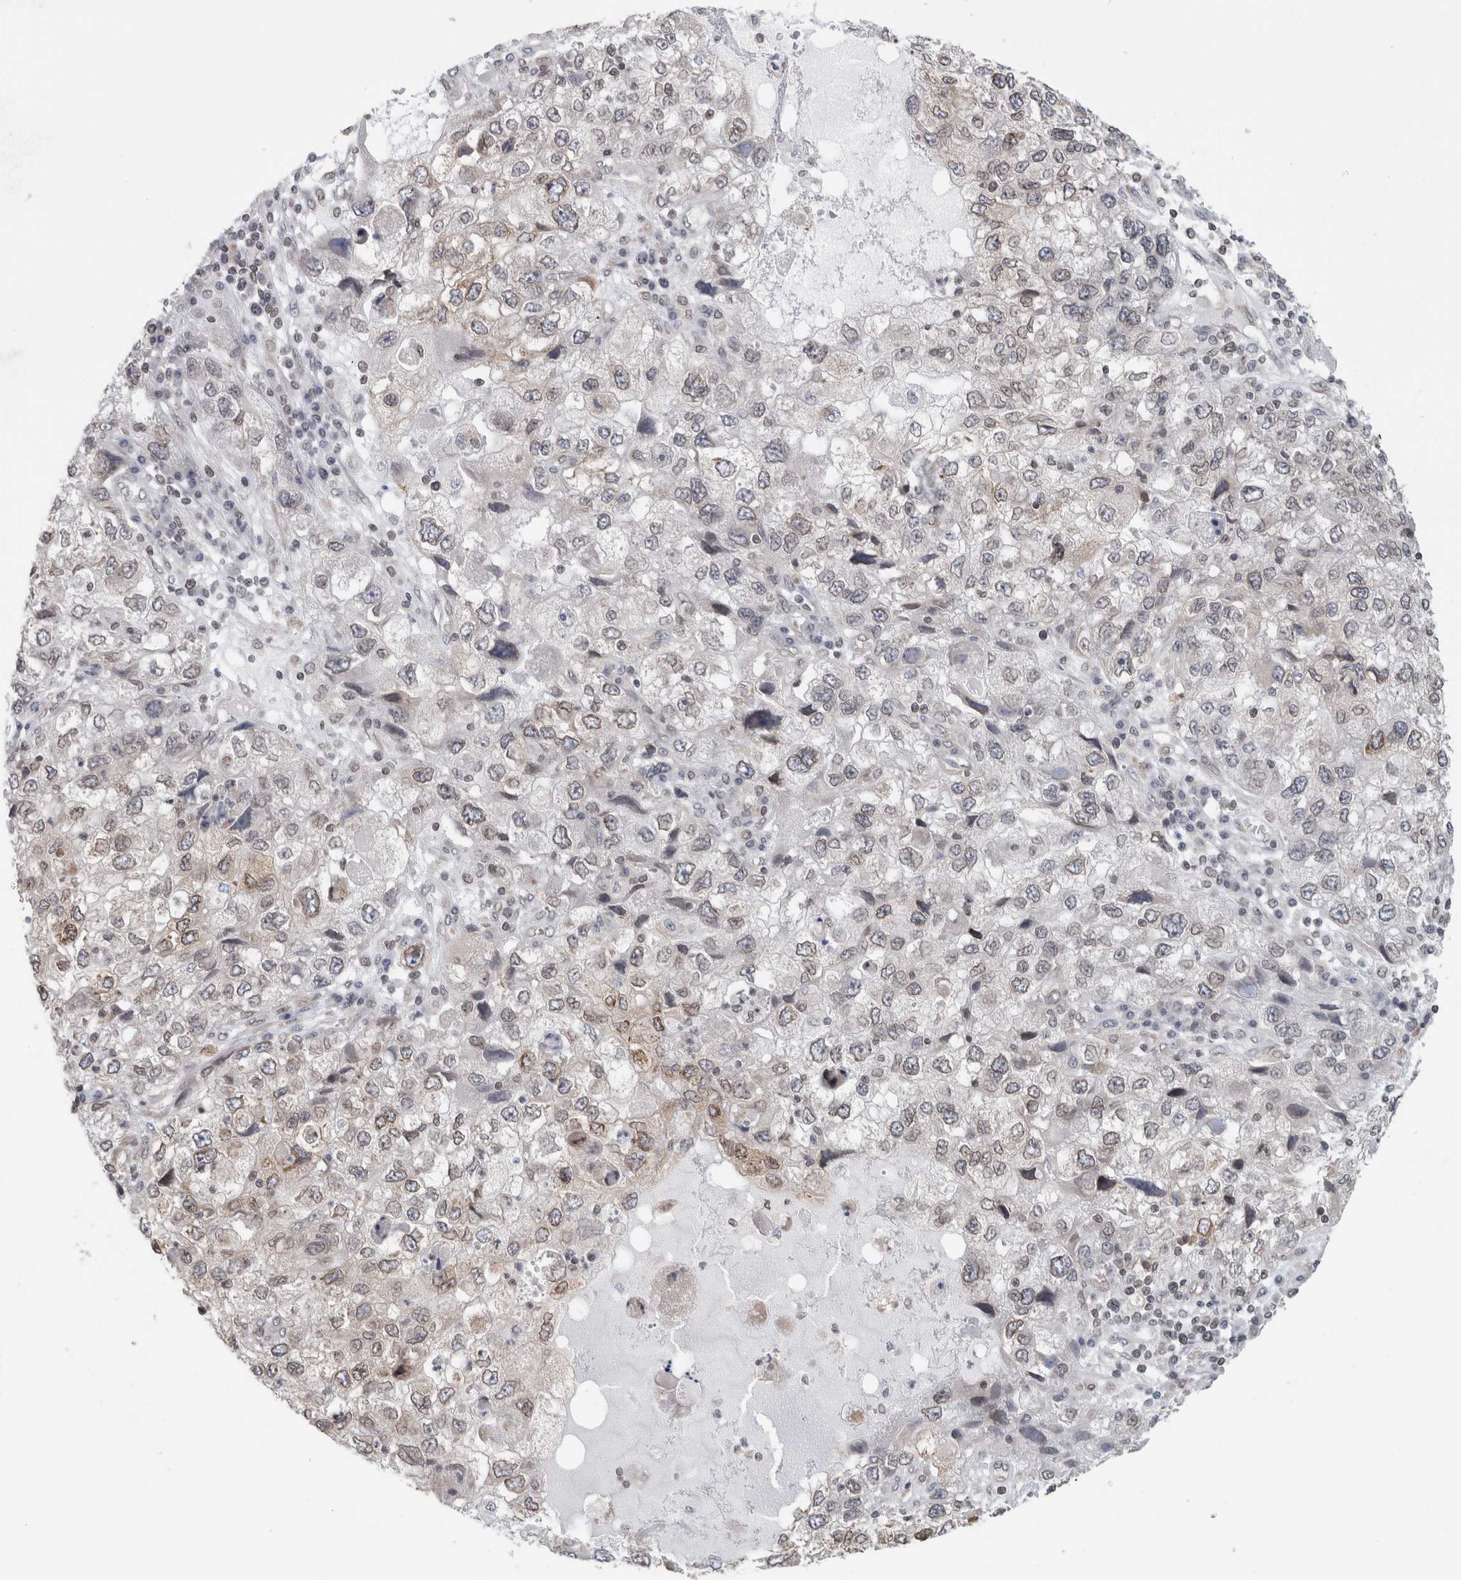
{"staining": {"intensity": "weak", "quantity": "<25%", "location": "cytoplasmic/membranous,nuclear"}, "tissue": "endometrial cancer", "cell_type": "Tumor cells", "image_type": "cancer", "snomed": [{"axis": "morphology", "description": "Adenocarcinoma, NOS"}, {"axis": "topography", "description": "Endometrium"}], "caption": "A high-resolution photomicrograph shows IHC staining of endometrial adenocarcinoma, which reveals no significant expression in tumor cells.", "gene": "RBMX2", "patient": {"sex": "female", "age": 49}}